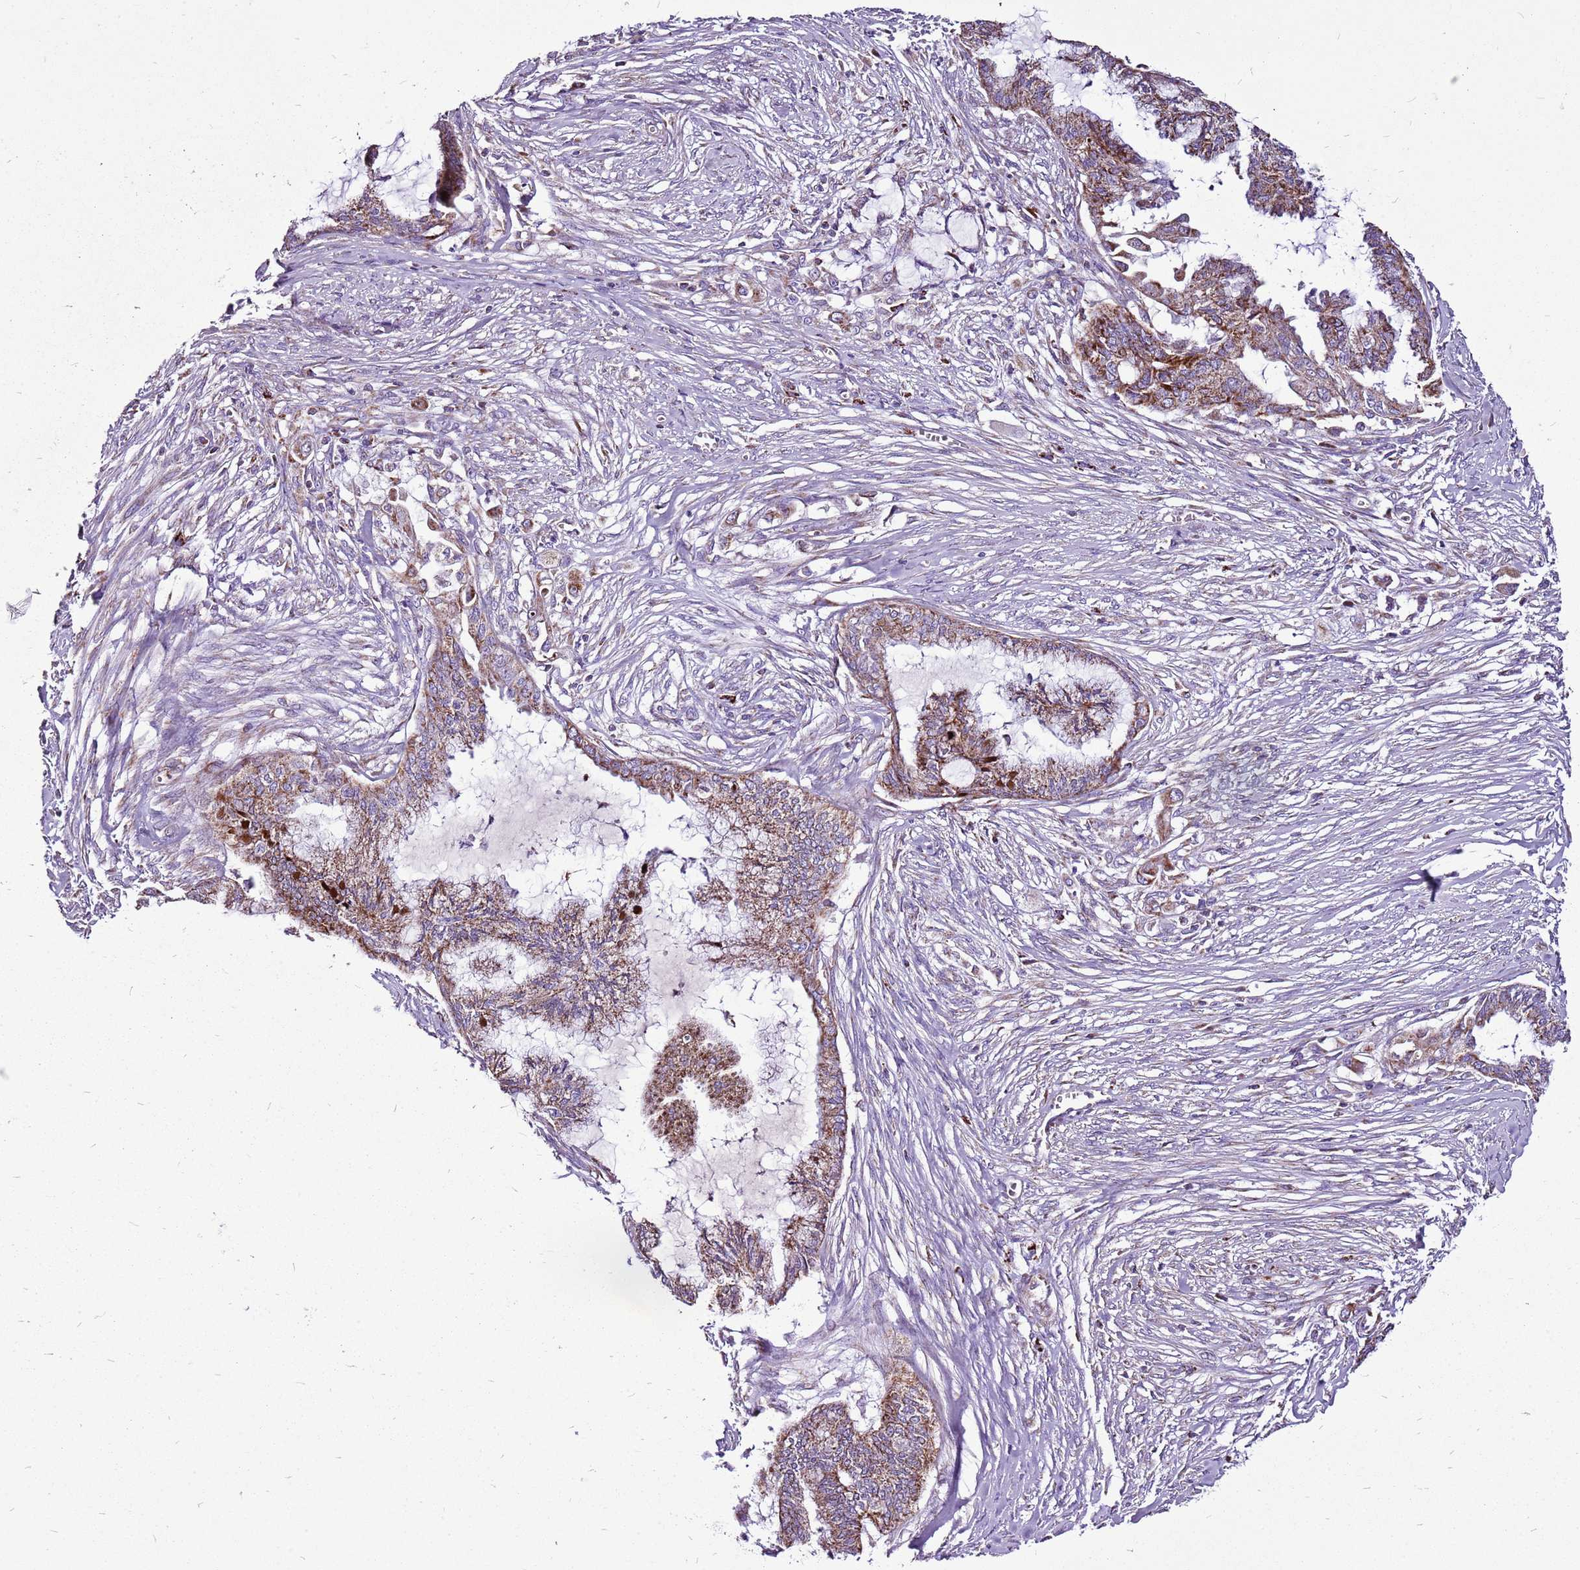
{"staining": {"intensity": "moderate", "quantity": ">75%", "location": "cytoplasmic/membranous"}, "tissue": "endometrial cancer", "cell_type": "Tumor cells", "image_type": "cancer", "snomed": [{"axis": "morphology", "description": "Adenocarcinoma, NOS"}, {"axis": "topography", "description": "Endometrium"}], "caption": "This is an image of immunohistochemistry (IHC) staining of endometrial adenocarcinoma, which shows moderate staining in the cytoplasmic/membranous of tumor cells.", "gene": "GCDH", "patient": {"sex": "female", "age": 86}}